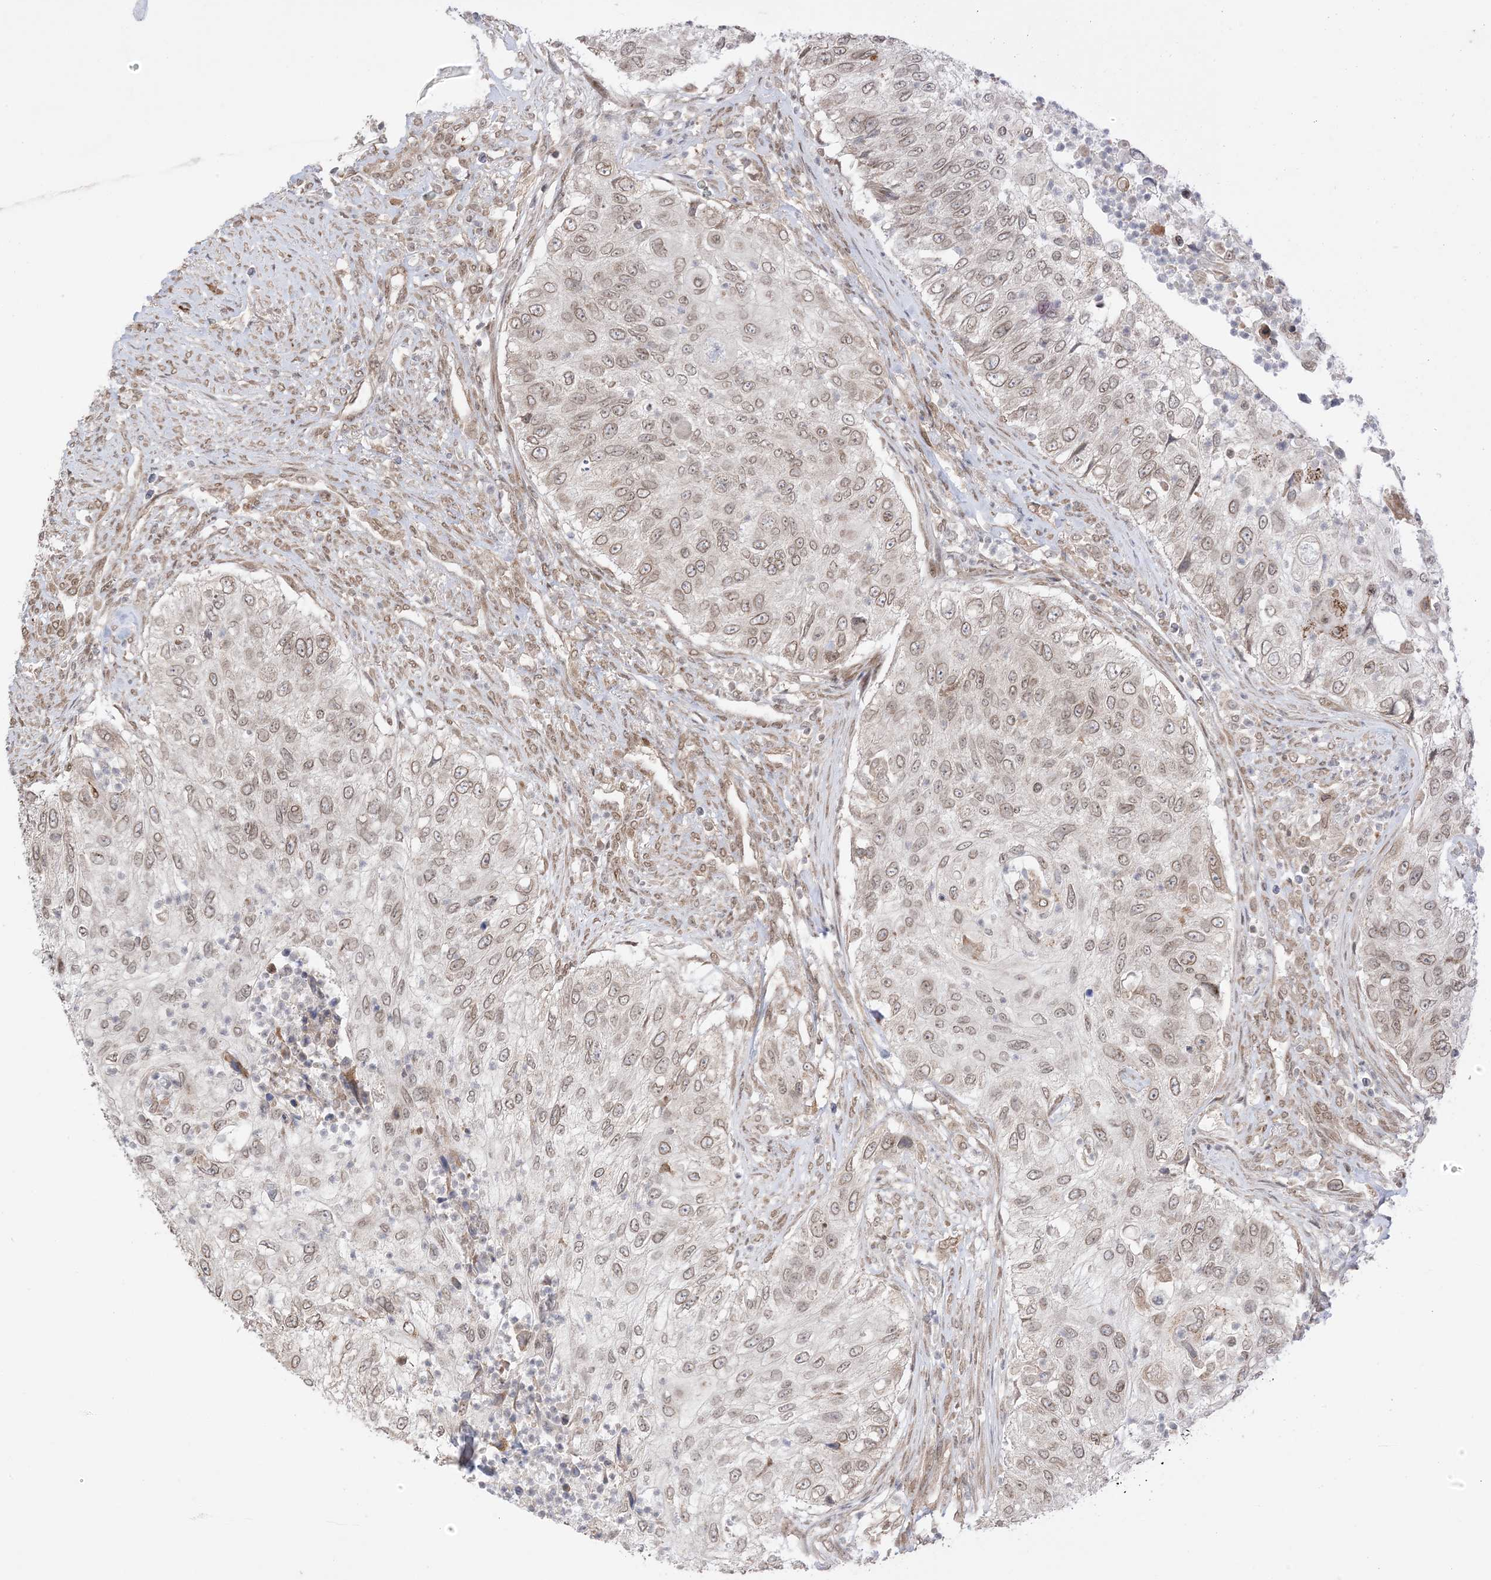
{"staining": {"intensity": "weak", "quantity": ">75%", "location": "cytoplasmic/membranous,nuclear"}, "tissue": "urothelial cancer", "cell_type": "Tumor cells", "image_type": "cancer", "snomed": [{"axis": "morphology", "description": "Urothelial carcinoma, High grade"}, {"axis": "topography", "description": "Urinary bladder"}], "caption": "This photomicrograph exhibits IHC staining of urothelial cancer, with low weak cytoplasmic/membranous and nuclear positivity in about >75% of tumor cells.", "gene": "UBE2E2", "patient": {"sex": "female", "age": 60}}